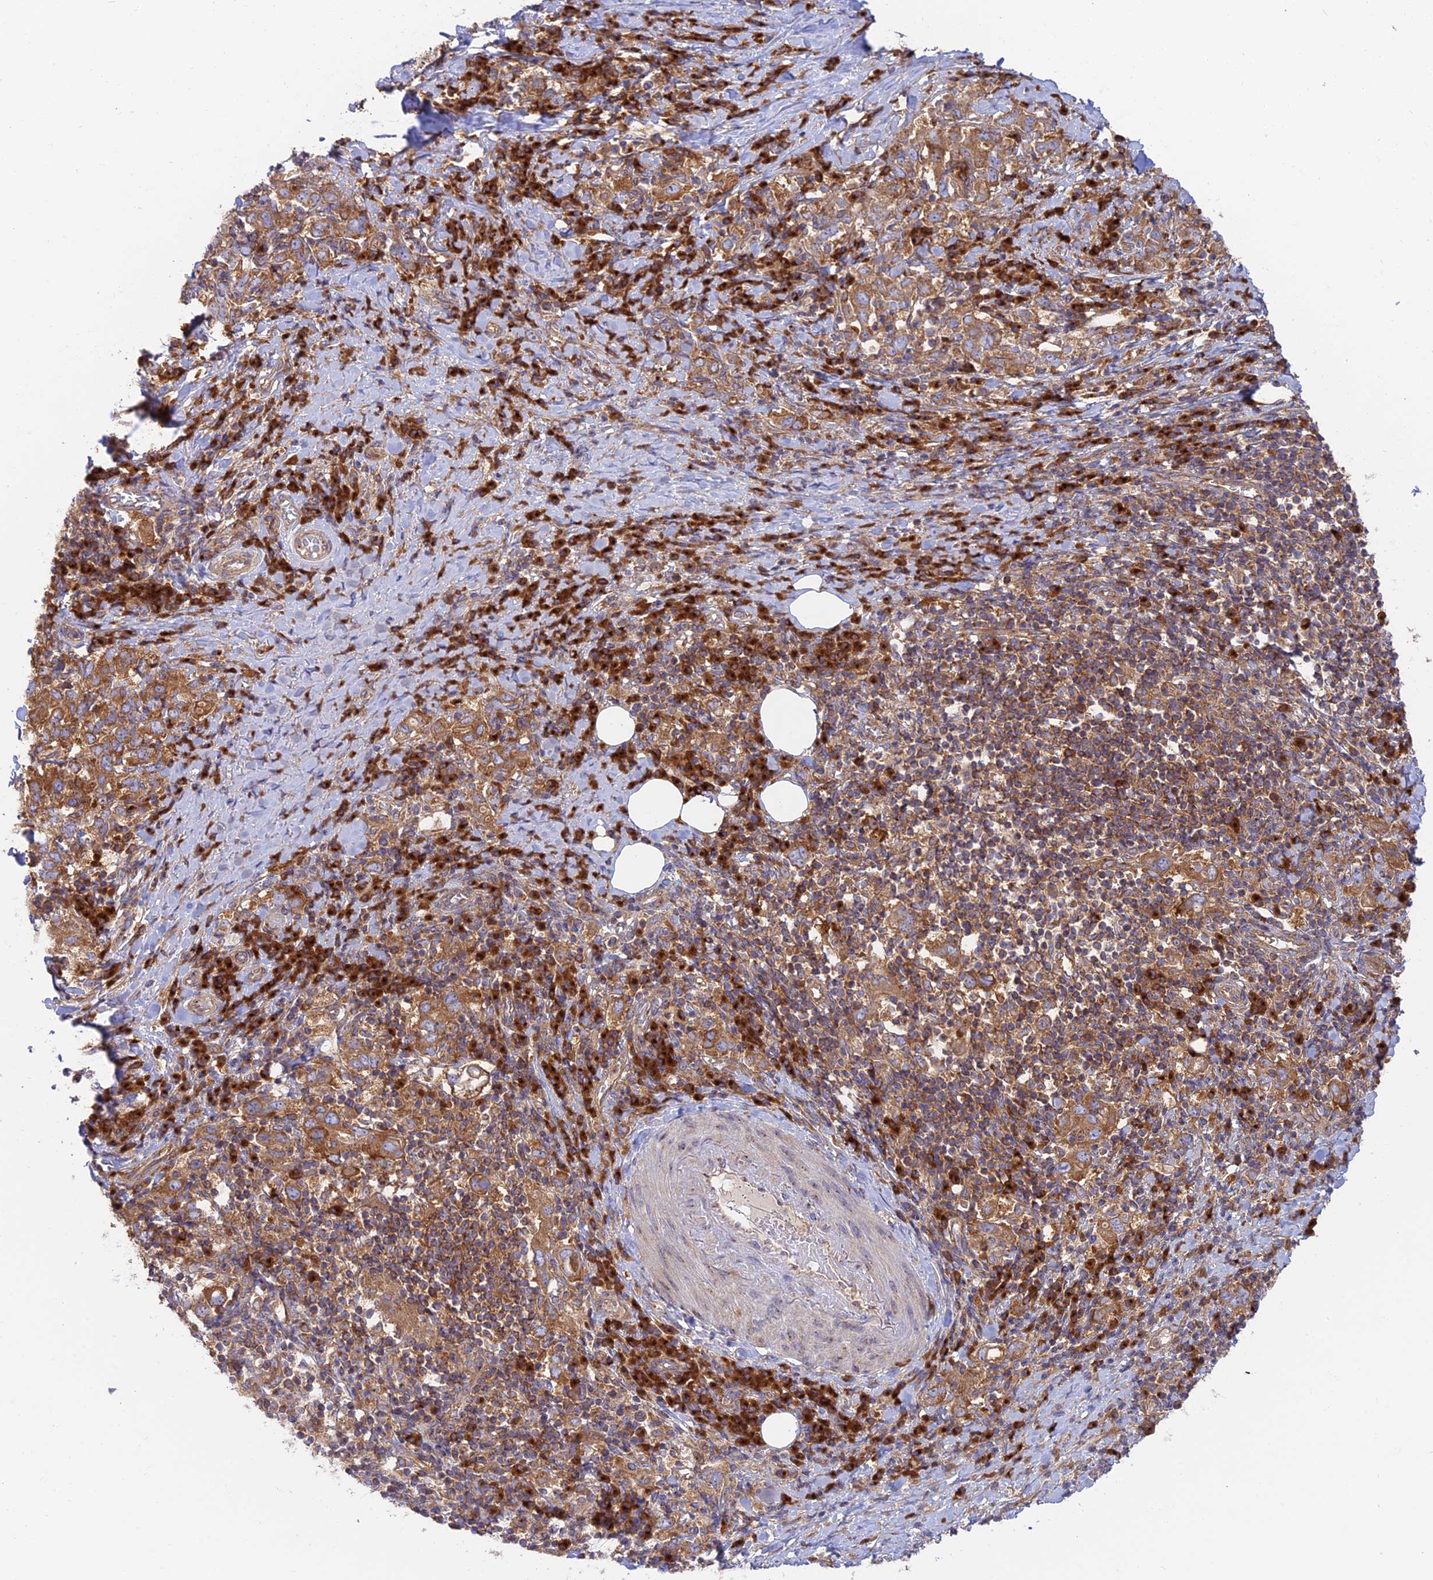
{"staining": {"intensity": "moderate", "quantity": ">75%", "location": "cytoplasmic/membranous"}, "tissue": "stomach cancer", "cell_type": "Tumor cells", "image_type": "cancer", "snomed": [{"axis": "morphology", "description": "Adenocarcinoma, NOS"}, {"axis": "topography", "description": "Stomach, upper"}, {"axis": "topography", "description": "Stomach"}], "caption": "Immunohistochemistry histopathology image of neoplastic tissue: human stomach cancer stained using IHC demonstrates medium levels of moderate protein expression localized specifically in the cytoplasmic/membranous of tumor cells, appearing as a cytoplasmic/membranous brown color.", "gene": "GOLGA3", "patient": {"sex": "male", "age": 62}}